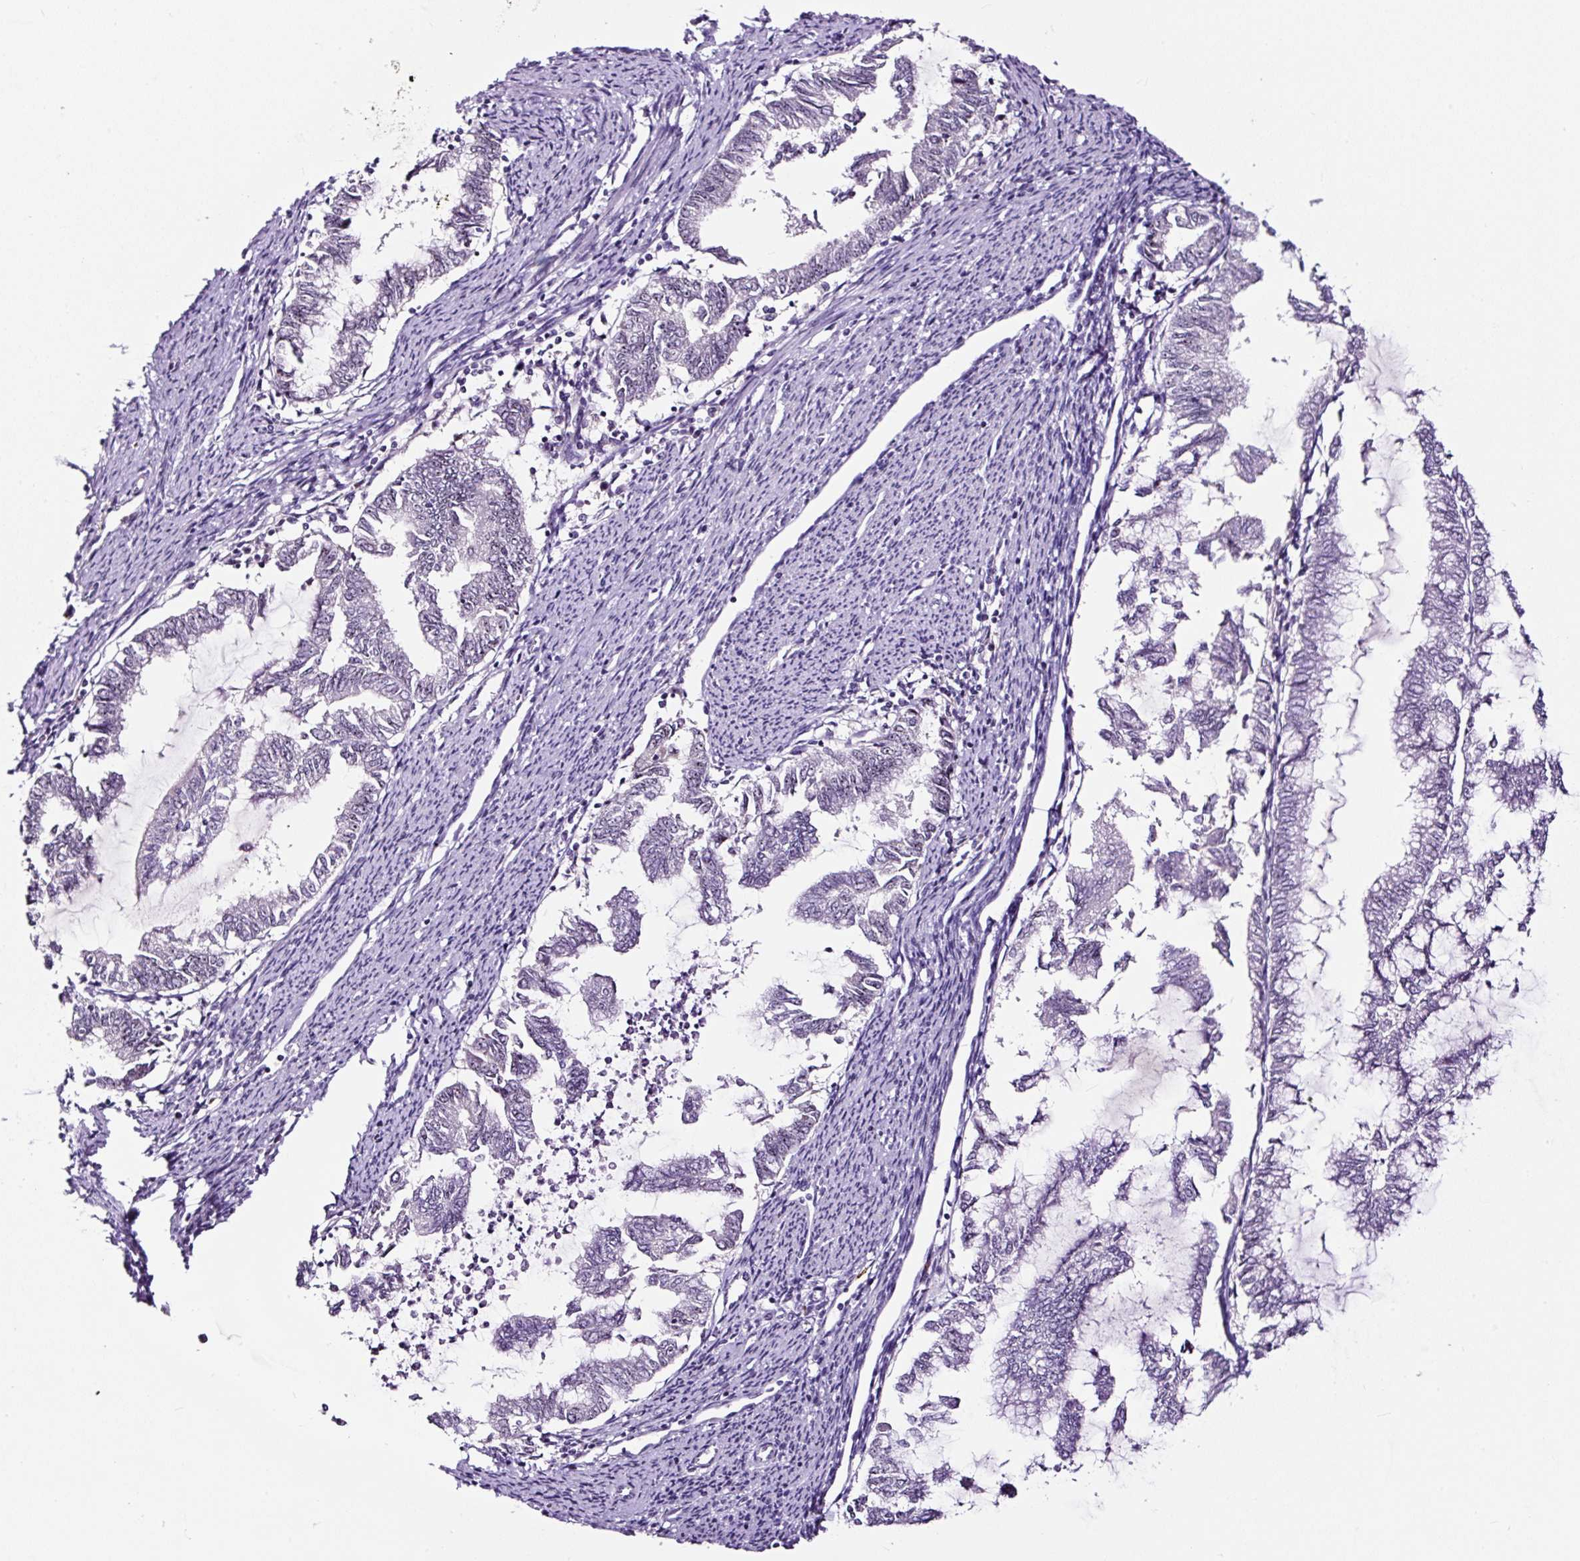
{"staining": {"intensity": "negative", "quantity": "none", "location": "none"}, "tissue": "endometrial cancer", "cell_type": "Tumor cells", "image_type": "cancer", "snomed": [{"axis": "morphology", "description": "Adenocarcinoma, NOS"}, {"axis": "topography", "description": "Endometrium"}], "caption": "This is an IHC micrograph of human endometrial cancer (adenocarcinoma). There is no positivity in tumor cells.", "gene": "NOM1", "patient": {"sex": "female", "age": 79}}